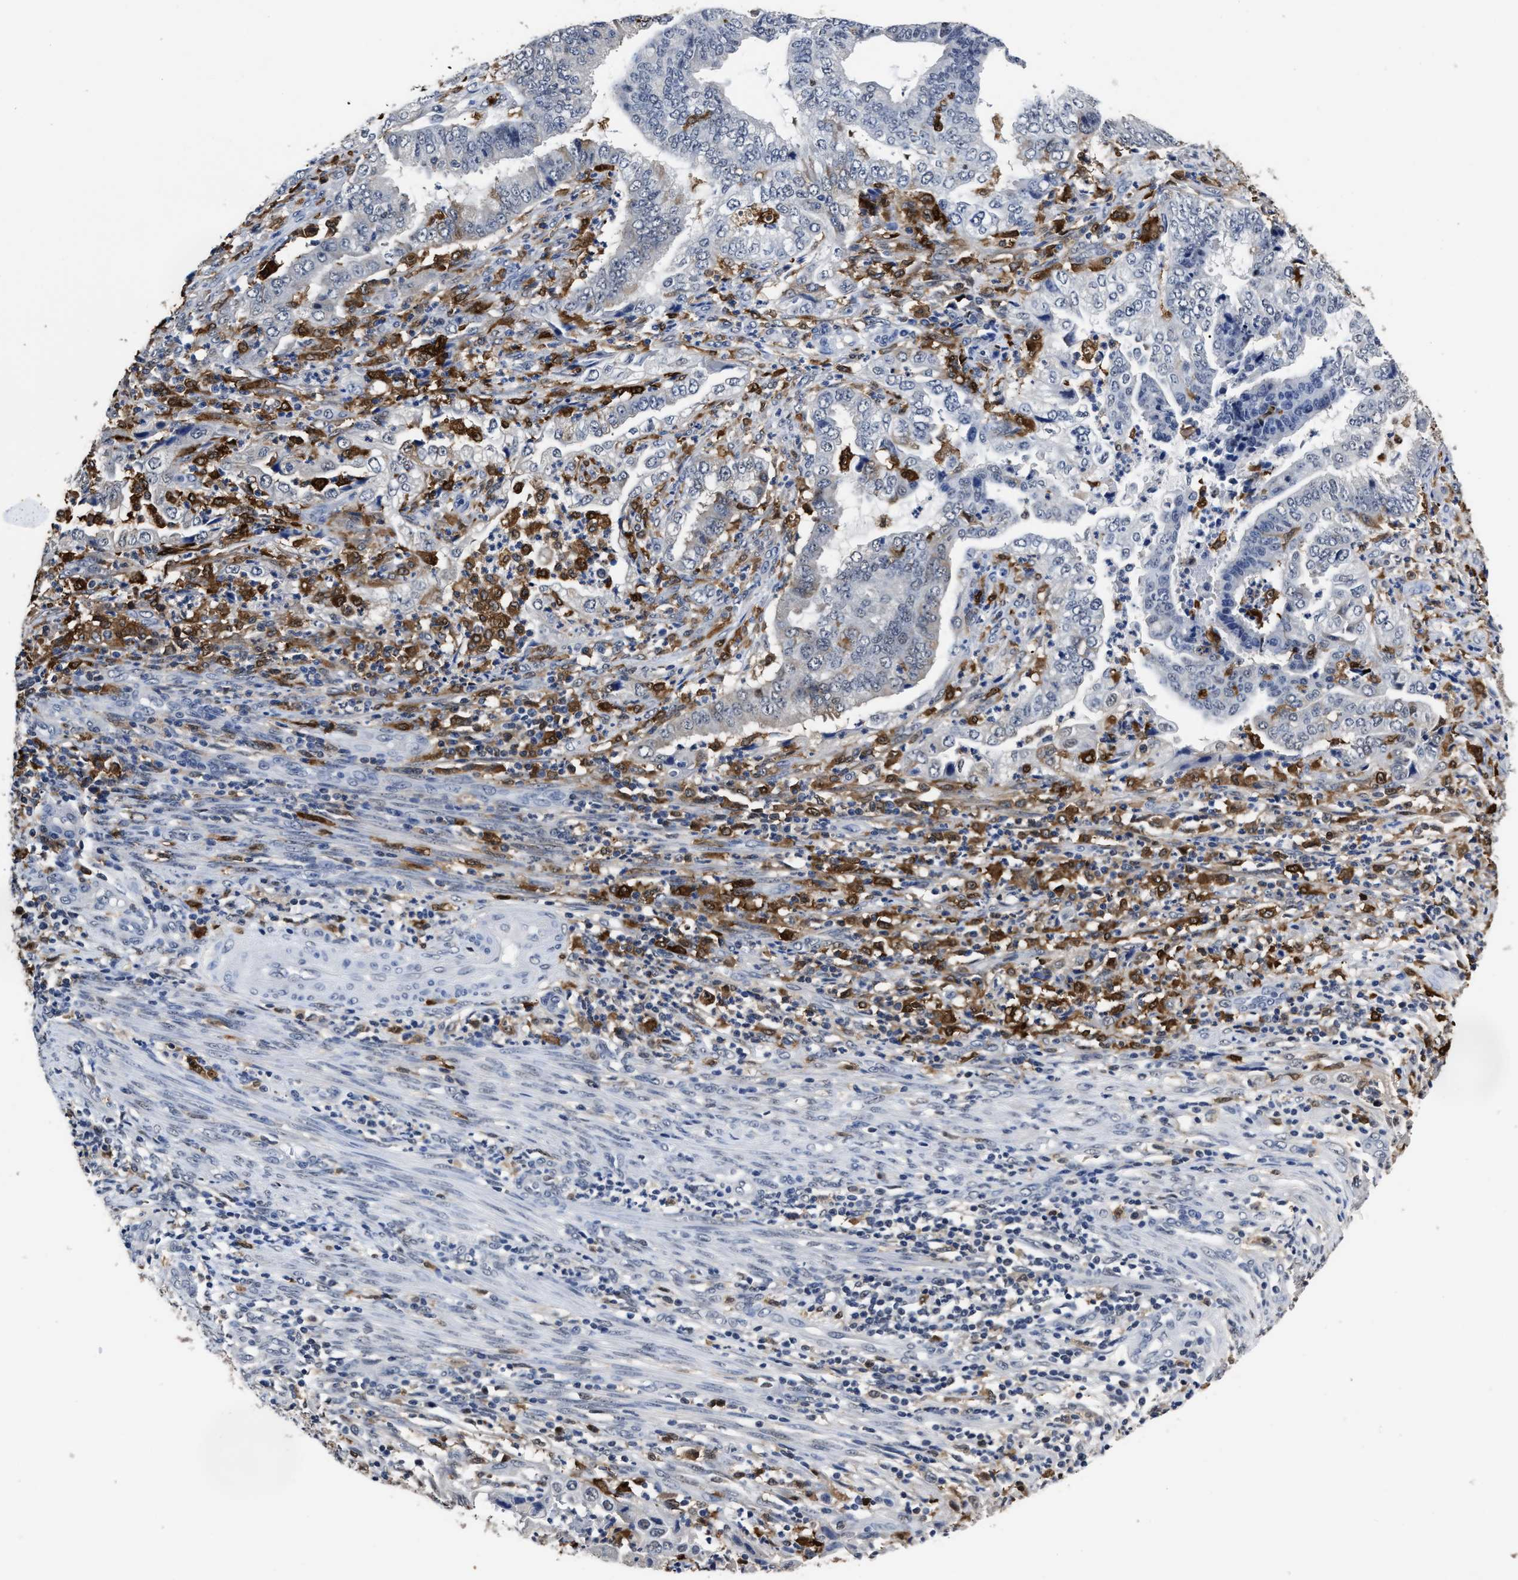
{"staining": {"intensity": "negative", "quantity": "none", "location": "none"}, "tissue": "endometrial cancer", "cell_type": "Tumor cells", "image_type": "cancer", "snomed": [{"axis": "morphology", "description": "Adenocarcinoma, NOS"}, {"axis": "topography", "description": "Endometrium"}], "caption": "Immunohistochemistry of endometrial cancer reveals no expression in tumor cells. (DAB (3,3'-diaminobenzidine) immunohistochemistry (IHC), high magnification).", "gene": "PRPF4B", "patient": {"sex": "female", "age": 51}}